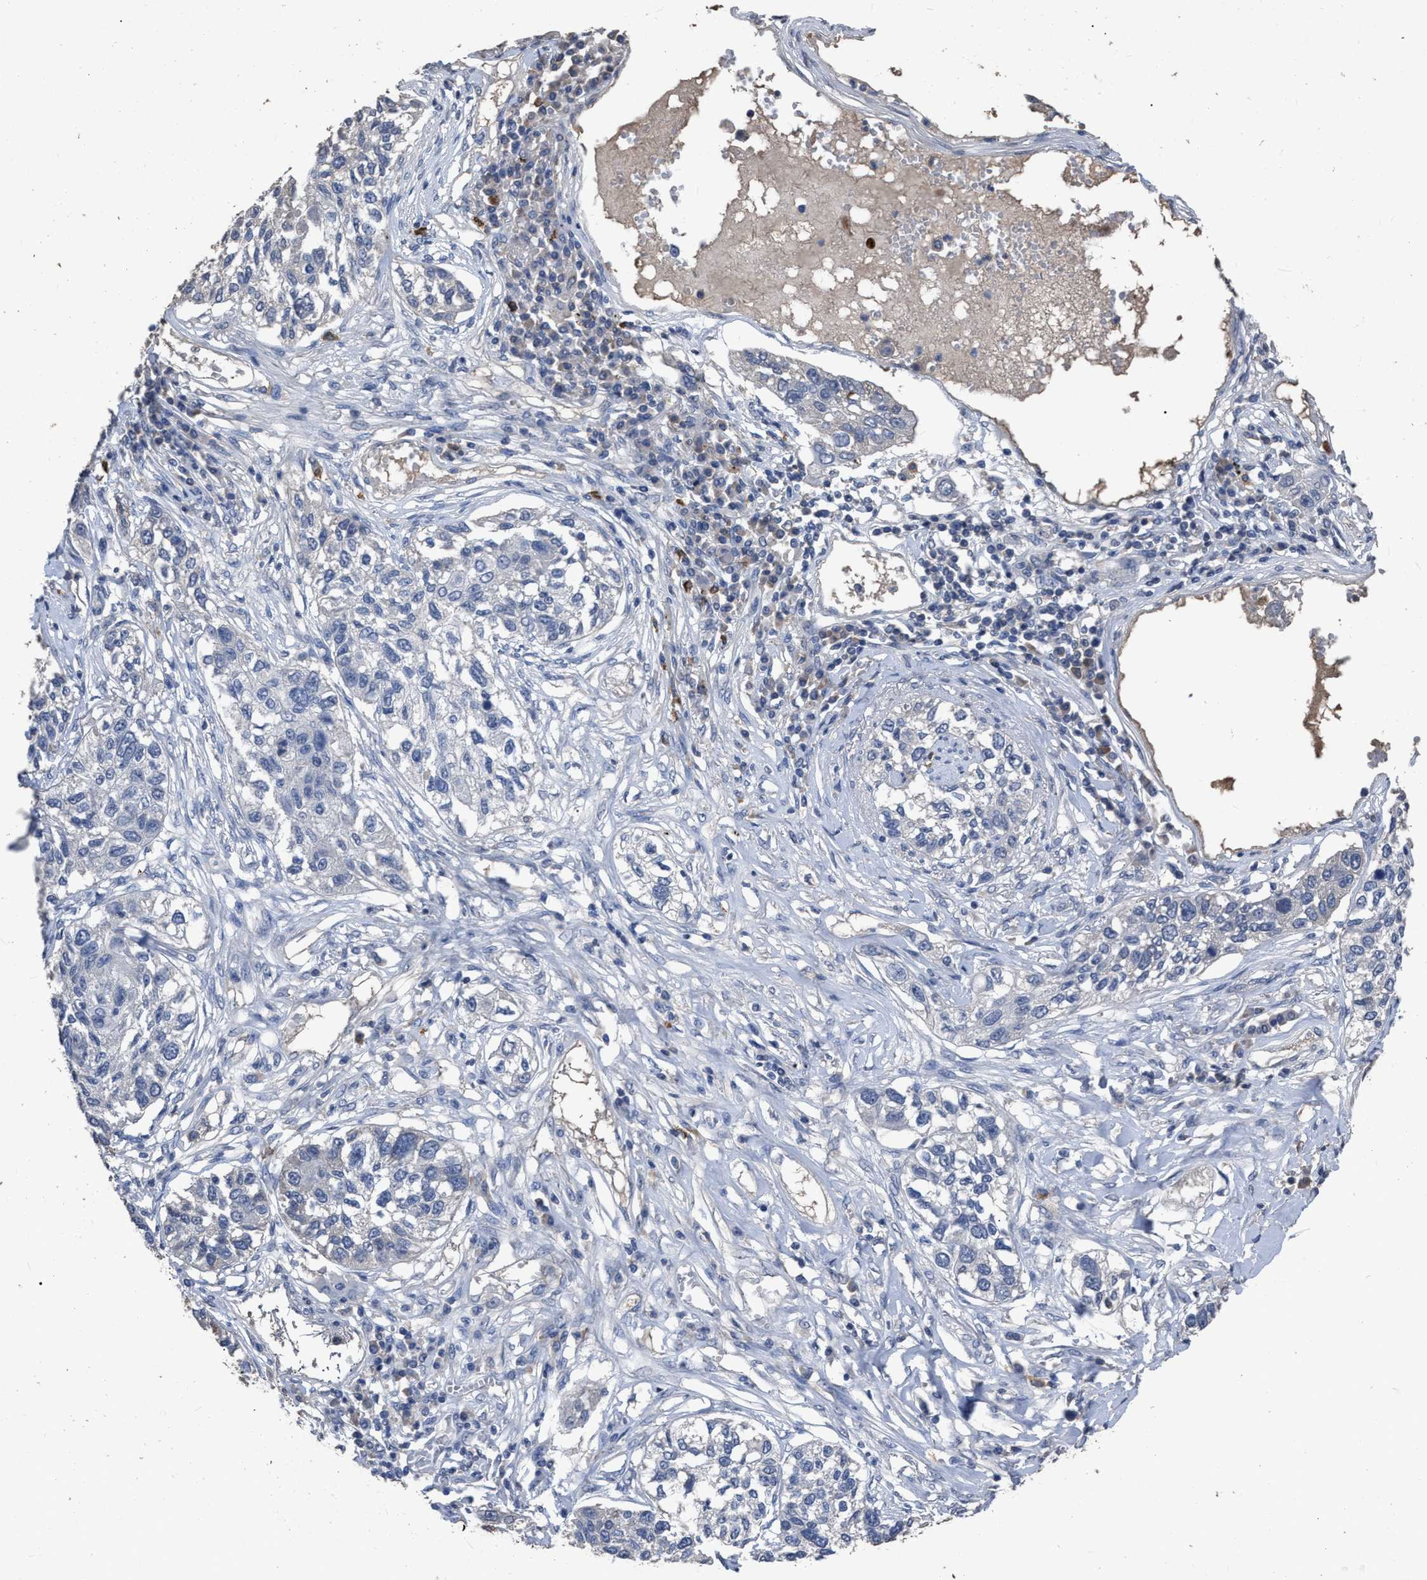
{"staining": {"intensity": "negative", "quantity": "none", "location": "none"}, "tissue": "lung cancer", "cell_type": "Tumor cells", "image_type": "cancer", "snomed": [{"axis": "morphology", "description": "Squamous cell carcinoma, NOS"}, {"axis": "topography", "description": "Lung"}], "caption": "This is an IHC histopathology image of human squamous cell carcinoma (lung). There is no expression in tumor cells.", "gene": "HABP2", "patient": {"sex": "male", "age": 71}}